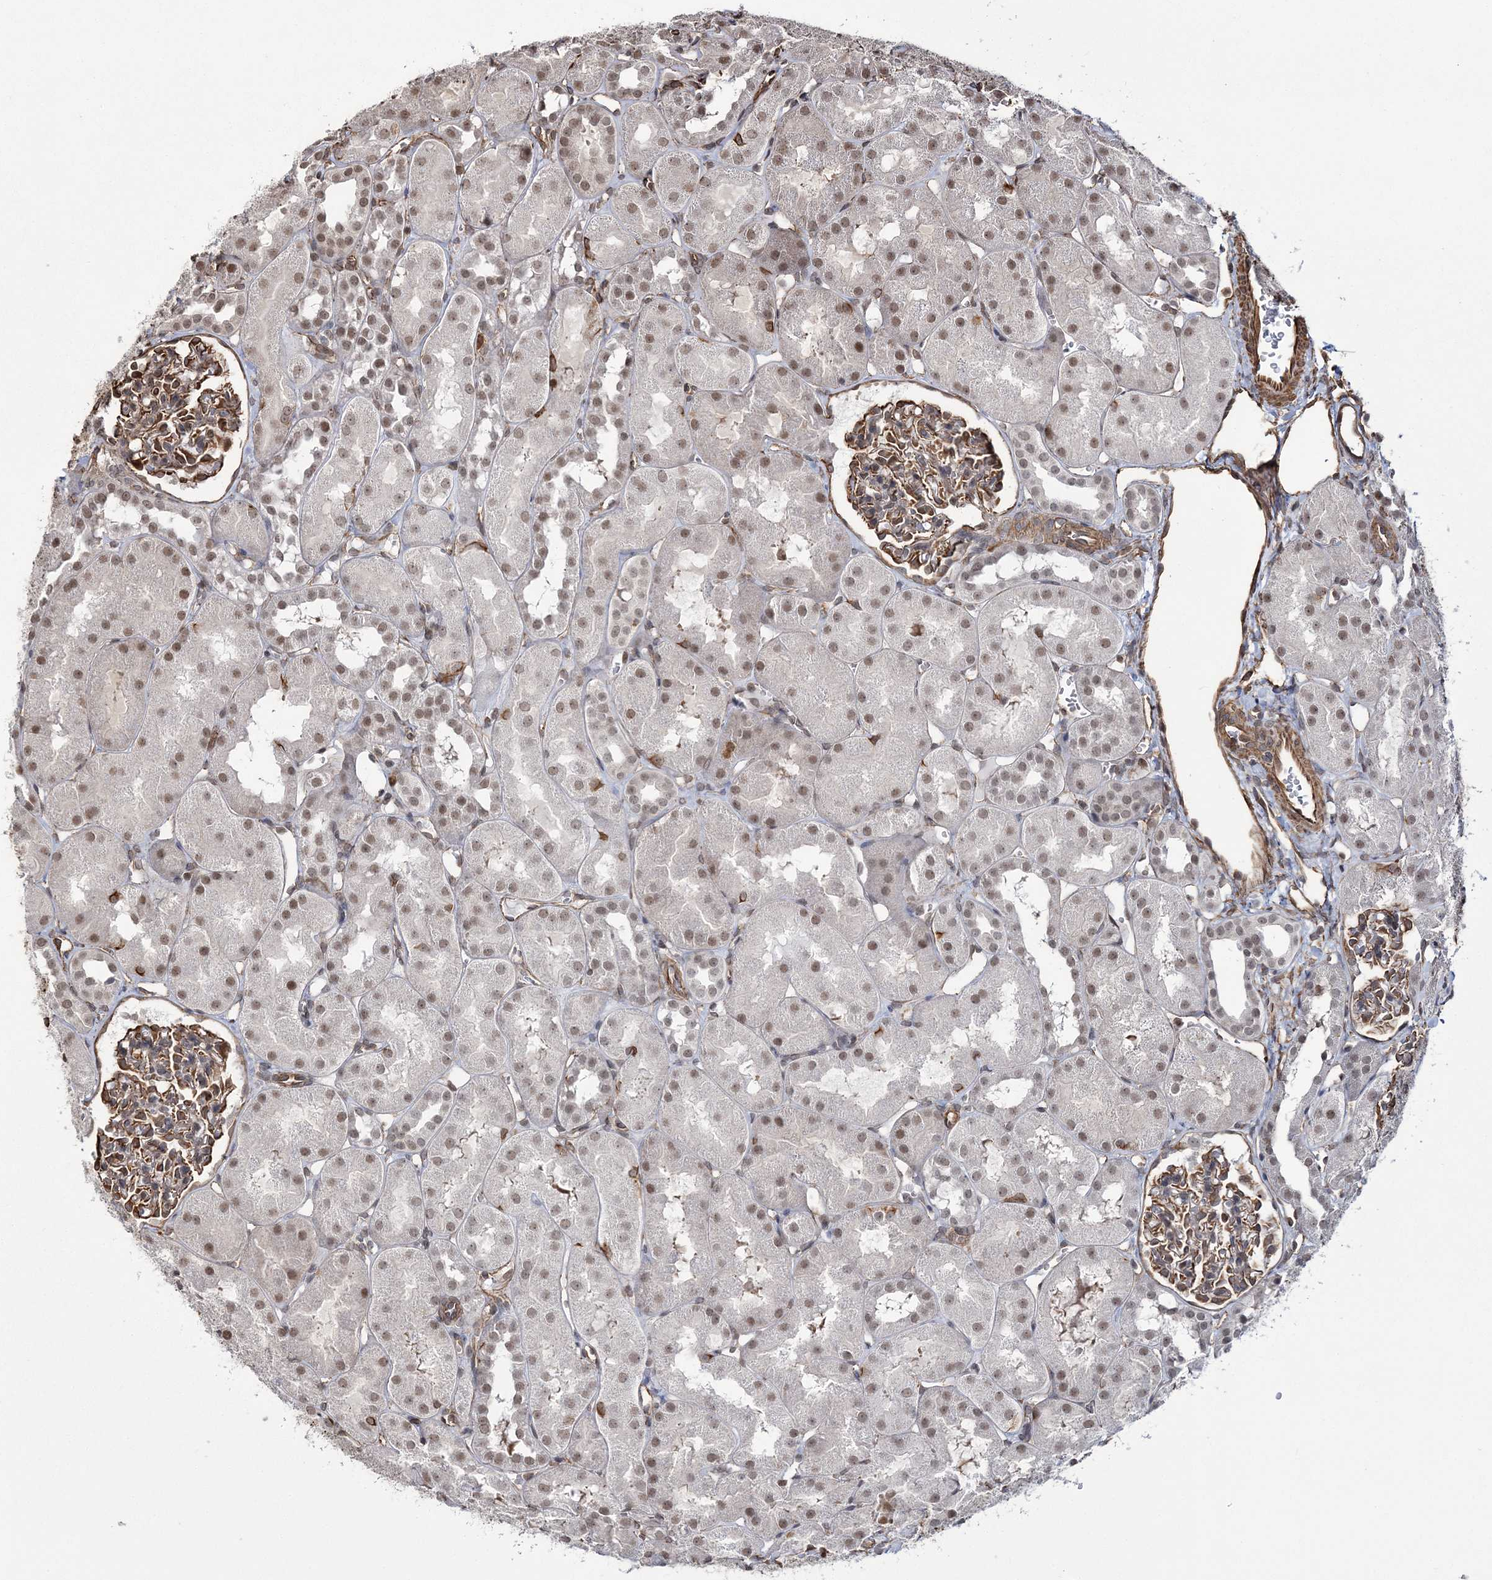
{"staining": {"intensity": "moderate", "quantity": ">75%", "location": "cytoplasmic/membranous"}, "tissue": "kidney", "cell_type": "Cells in glomeruli", "image_type": "normal", "snomed": [{"axis": "morphology", "description": "Normal tissue, NOS"}, {"axis": "topography", "description": "Kidney"}, {"axis": "topography", "description": "Urinary bladder"}], "caption": "A micrograph showing moderate cytoplasmic/membranous expression in about >75% of cells in glomeruli in benign kidney, as visualized by brown immunohistochemical staining.", "gene": "ATP11B", "patient": {"sex": "male", "age": 16}}